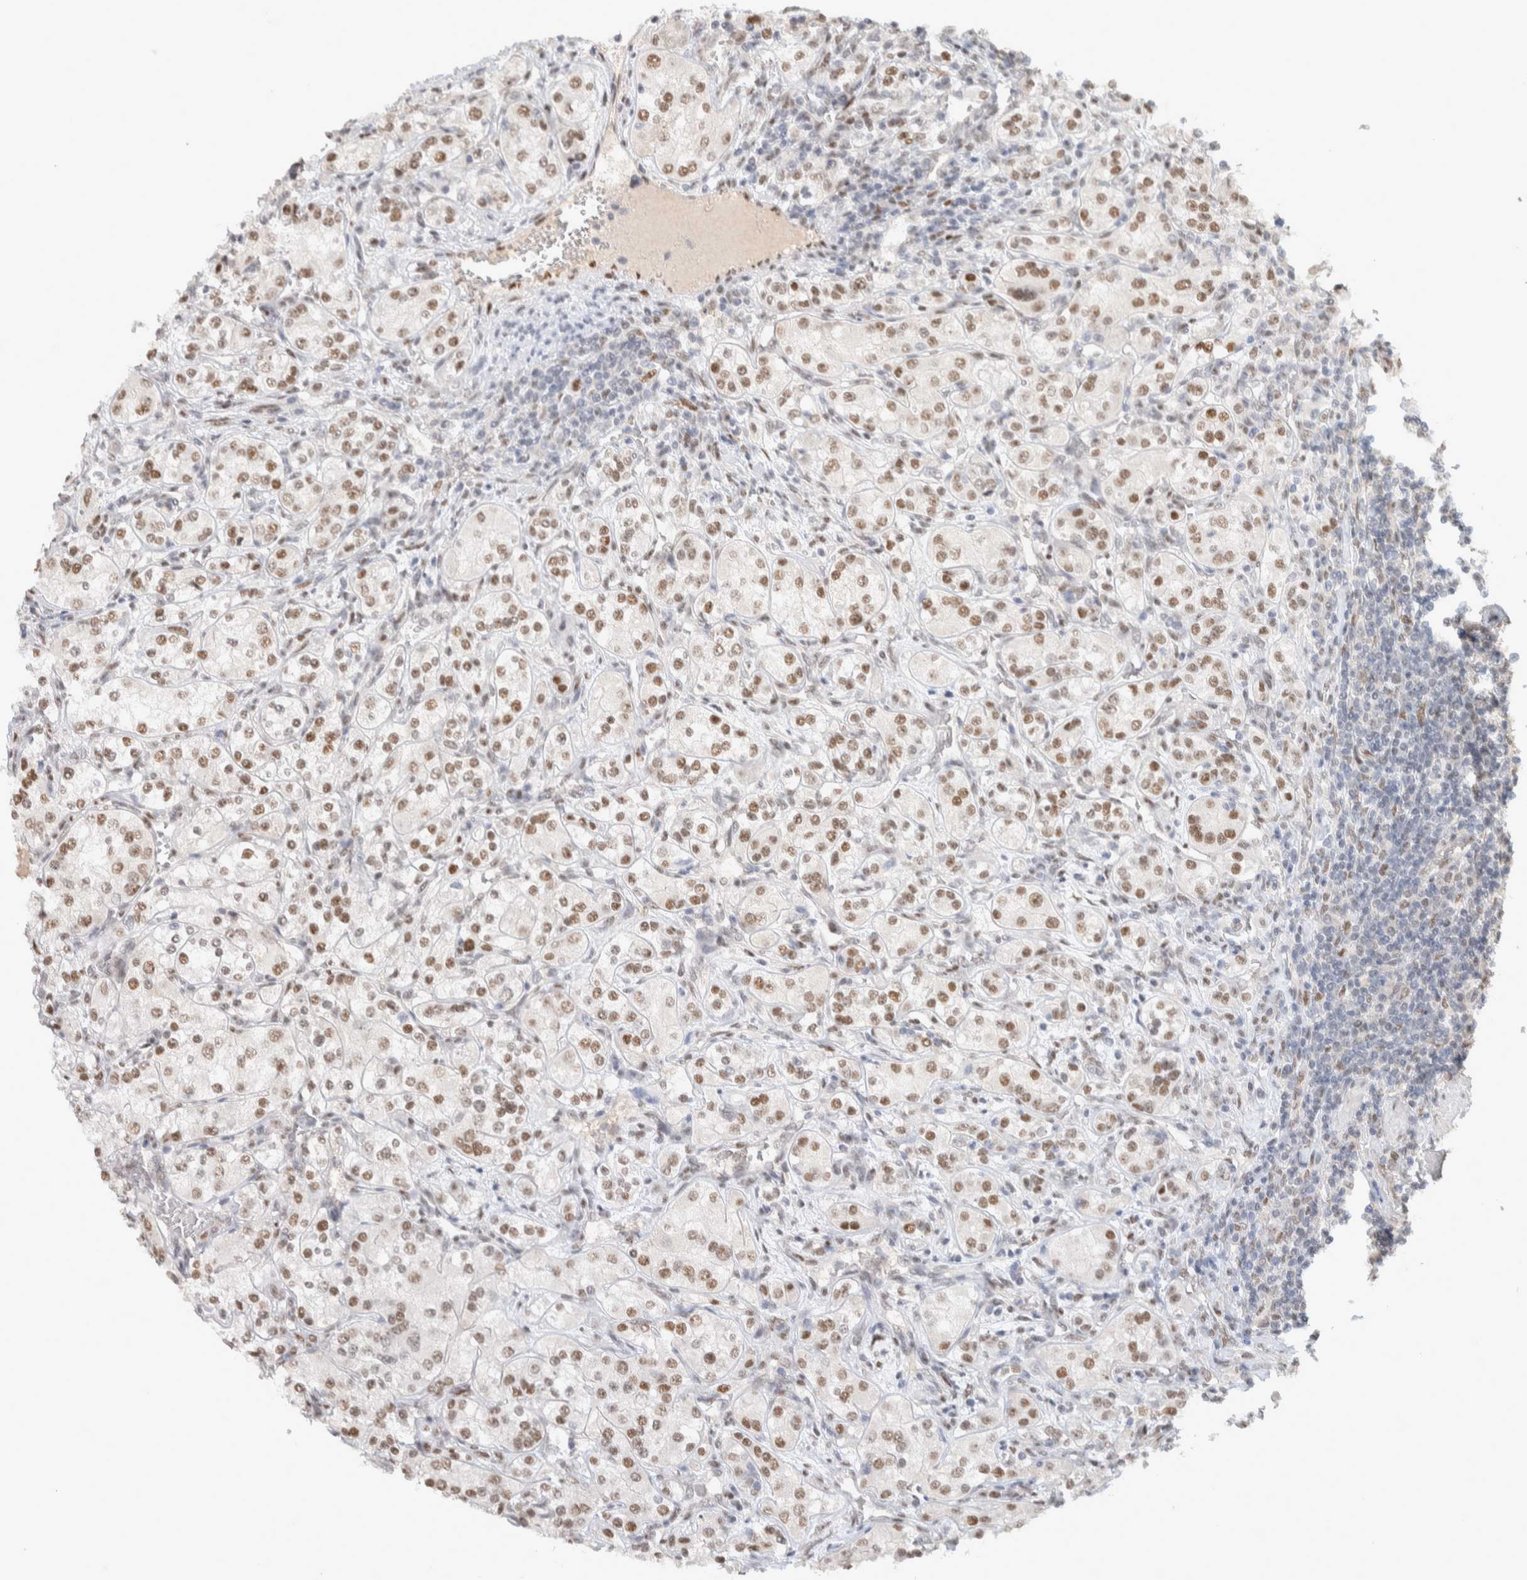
{"staining": {"intensity": "moderate", "quantity": ">75%", "location": "nuclear"}, "tissue": "renal cancer", "cell_type": "Tumor cells", "image_type": "cancer", "snomed": [{"axis": "morphology", "description": "Adenocarcinoma, NOS"}, {"axis": "topography", "description": "Kidney"}], "caption": "The immunohistochemical stain shows moderate nuclear staining in tumor cells of renal cancer tissue. The protein is shown in brown color, while the nuclei are stained blue.", "gene": "PUS7", "patient": {"sex": "male", "age": 77}}